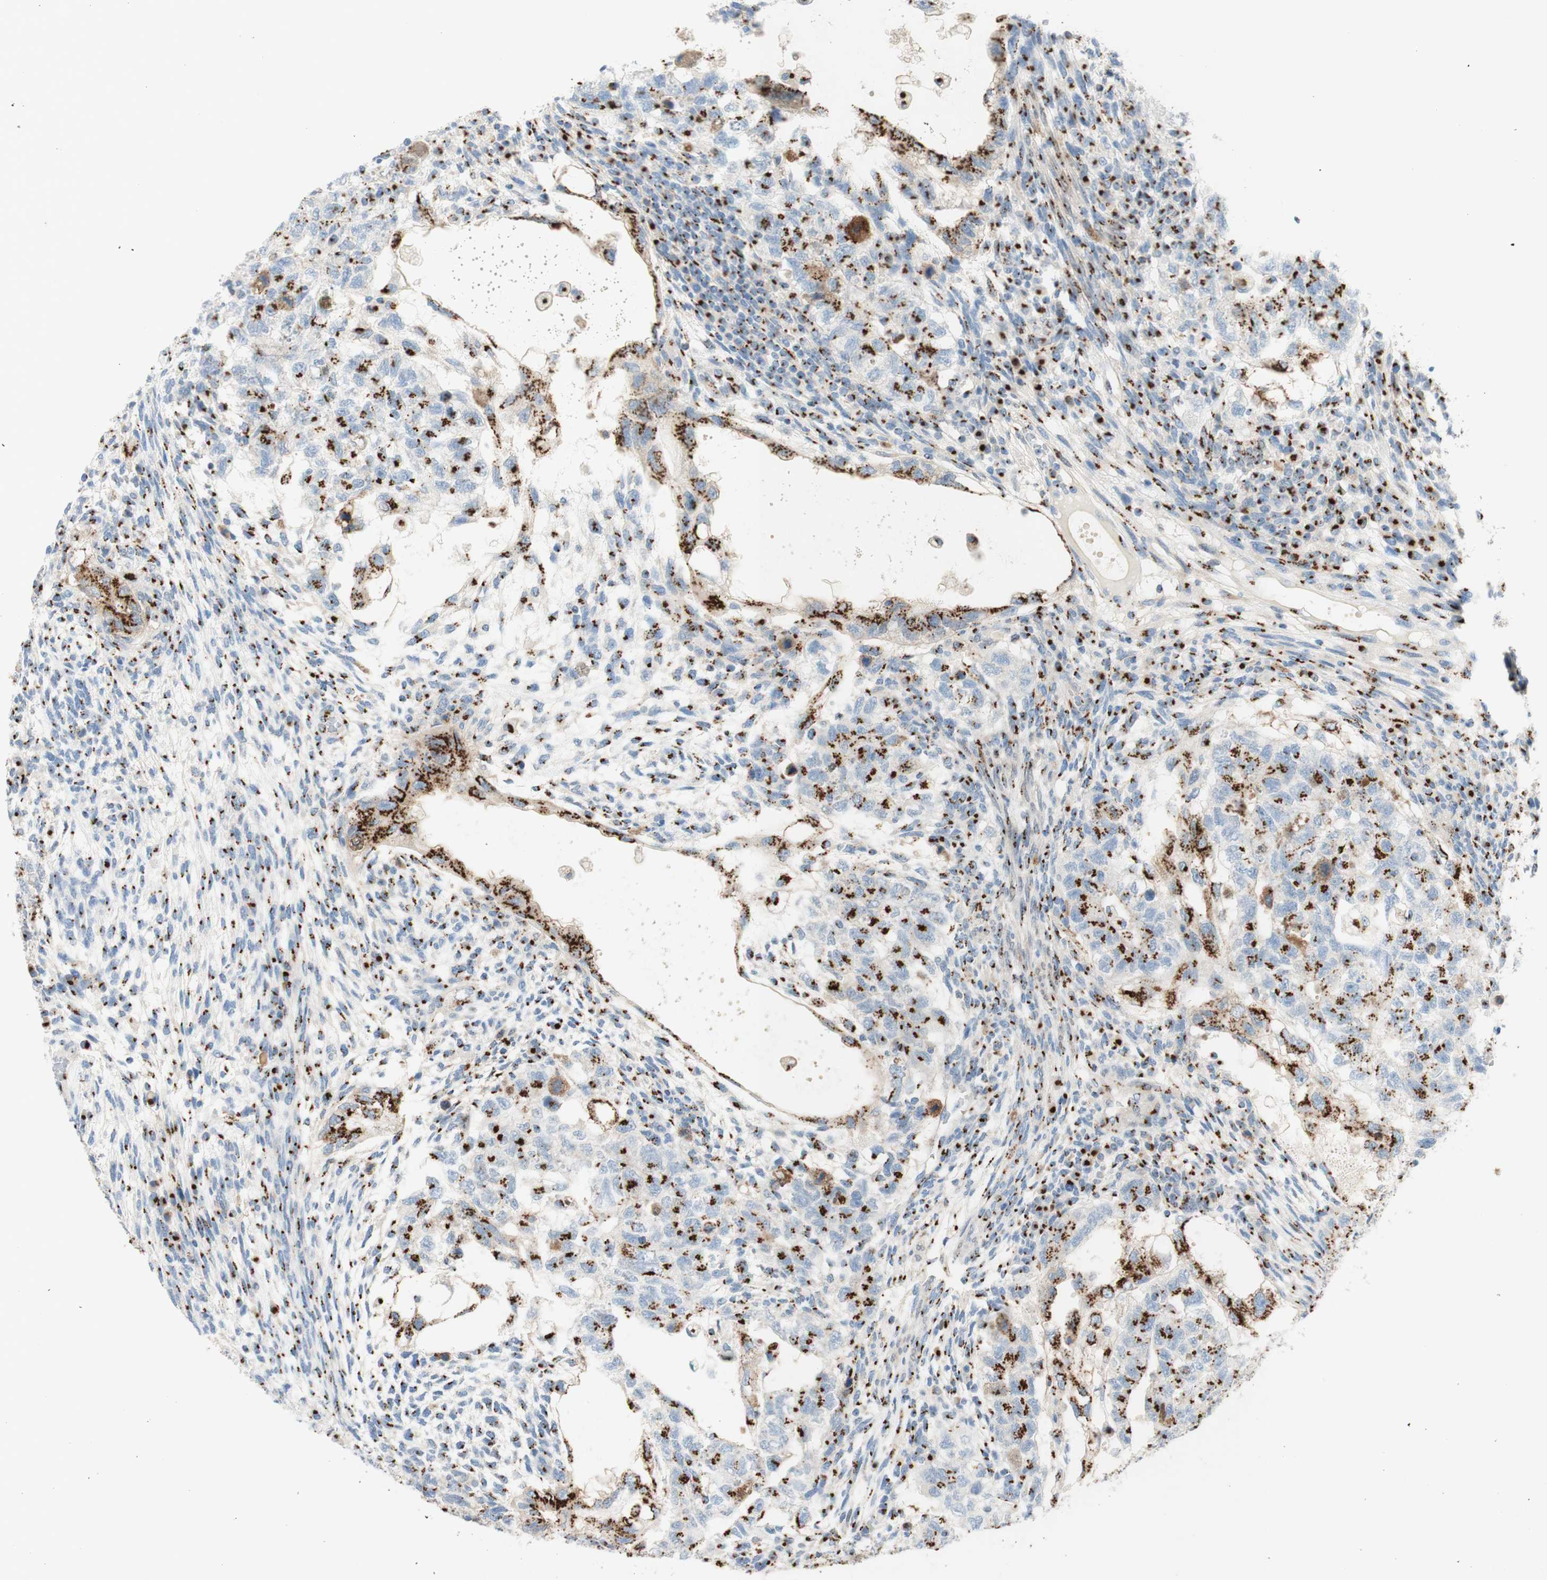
{"staining": {"intensity": "strong", "quantity": "25%-75%", "location": "cytoplasmic/membranous"}, "tissue": "testis cancer", "cell_type": "Tumor cells", "image_type": "cancer", "snomed": [{"axis": "morphology", "description": "Normal tissue, NOS"}, {"axis": "morphology", "description": "Carcinoma, Embryonal, NOS"}, {"axis": "topography", "description": "Testis"}], "caption": "Brown immunohistochemical staining in testis cancer exhibits strong cytoplasmic/membranous staining in approximately 25%-75% of tumor cells. (Stains: DAB in brown, nuclei in blue, Microscopy: brightfield microscopy at high magnification).", "gene": "GOLGB1", "patient": {"sex": "male", "age": 36}}